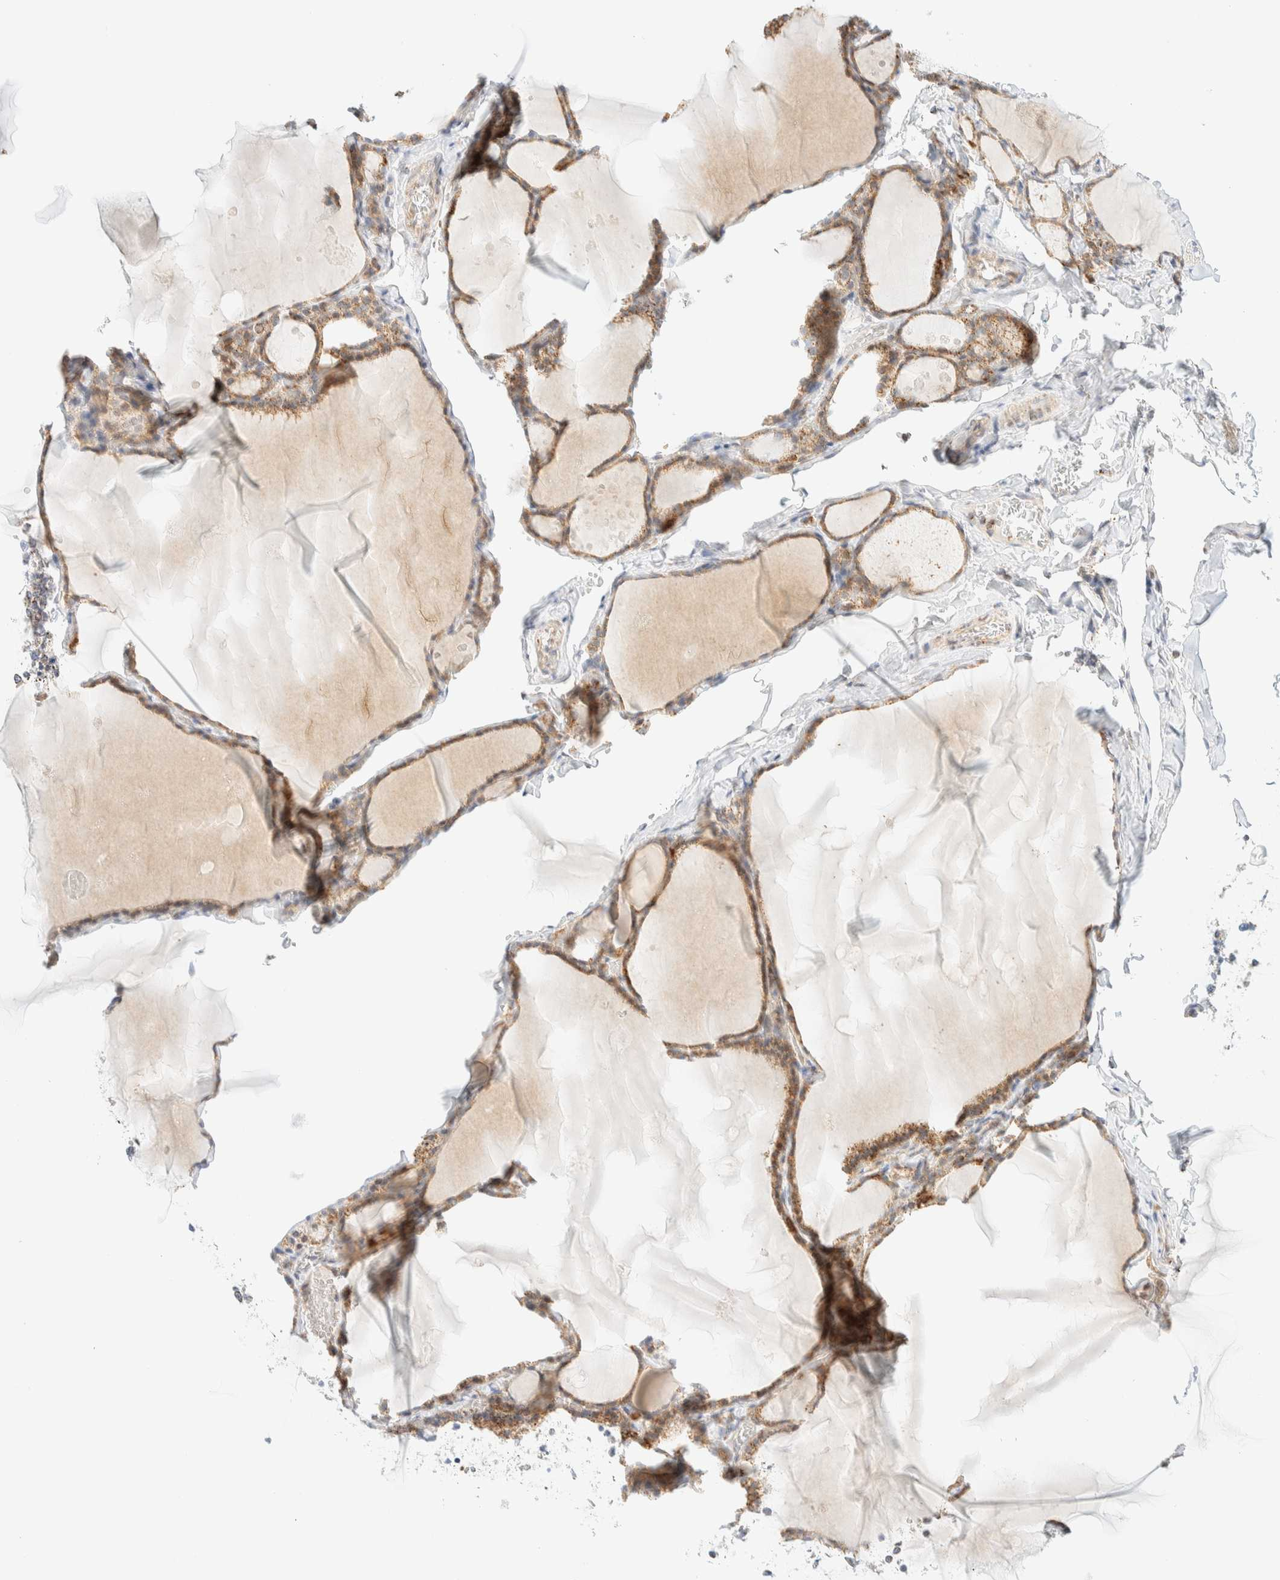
{"staining": {"intensity": "moderate", "quantity": ">75%", "location": "cytoplasmic/membranous"}, "tissue": "thyroid gland", "cell_type": "Glandular cells", "image_type": "normal", "snomed": [{"axis": "morphology", "description": "Normal tissue, NOS"}, {"axis": "topography", "description": "Thyroid gland"}], "caption": "Protein analysis of unremarkable thyroid gland displays moderate cytoplasmic/membranous staining in about >75% of glandular cells.", "gene": "PPM1K", "patient": {"sex": "male", "age": 56}}